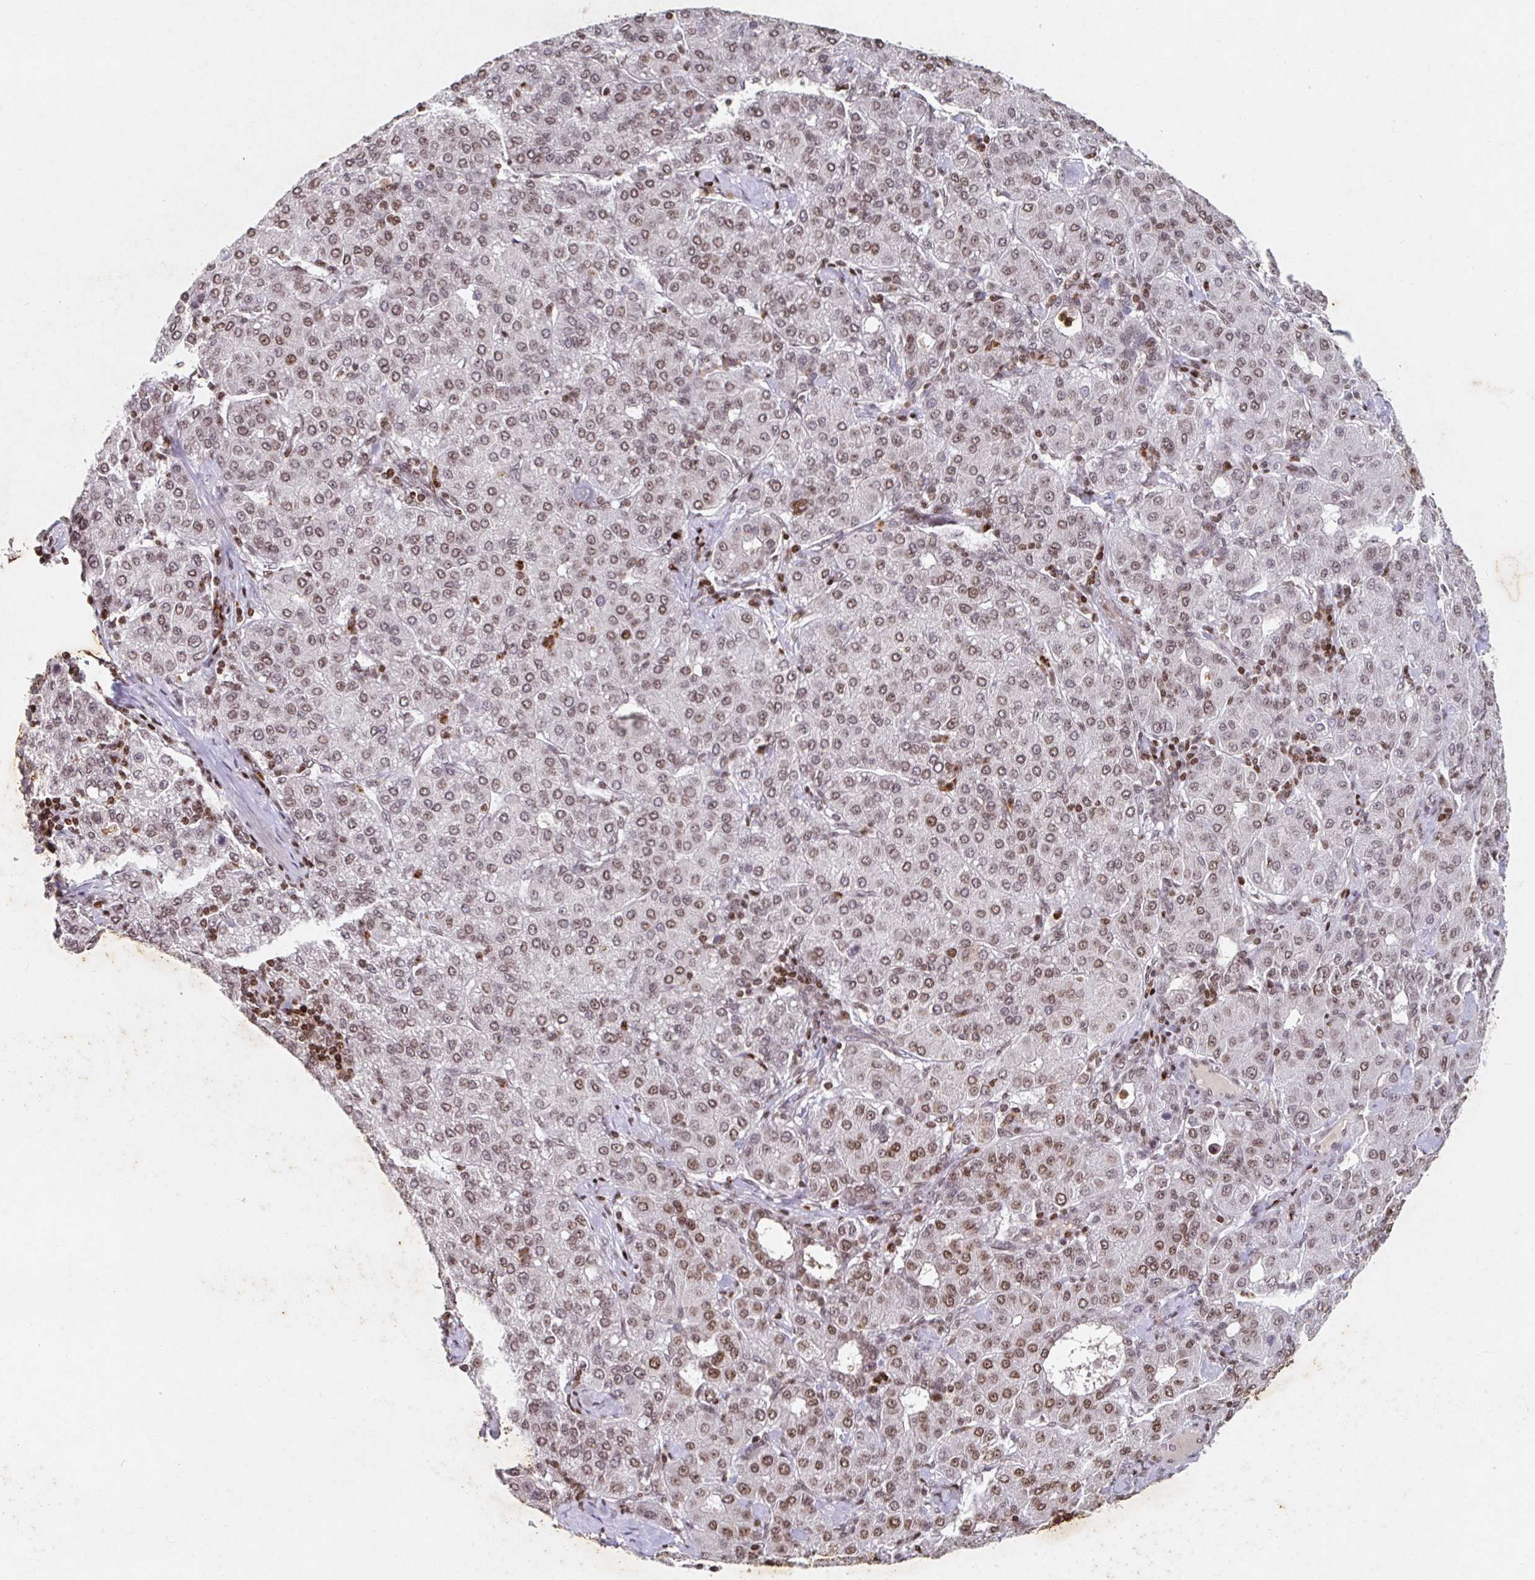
{"staining": {"intensity": "moderate", "quantity": ">75%", "location": "nuclear"}, "tissue": "liver cancer", "cell_type": "Tumor cells", "image_type": "cancer", "snomed": [{"axis": "morphology", "description": "Carcinoma, Hepatocellular, NOS"}, {"axis": "topography", "description": "Liver"}], "caption": "This photomicrograph exhibits immunohistochemistry (IHC) staining of human liver cancer, with medium moderate nuclear expression in approximately >75% of tumor cells.", "gene": "C19orf53", "patient": {"sex": "male", "age": 65}}